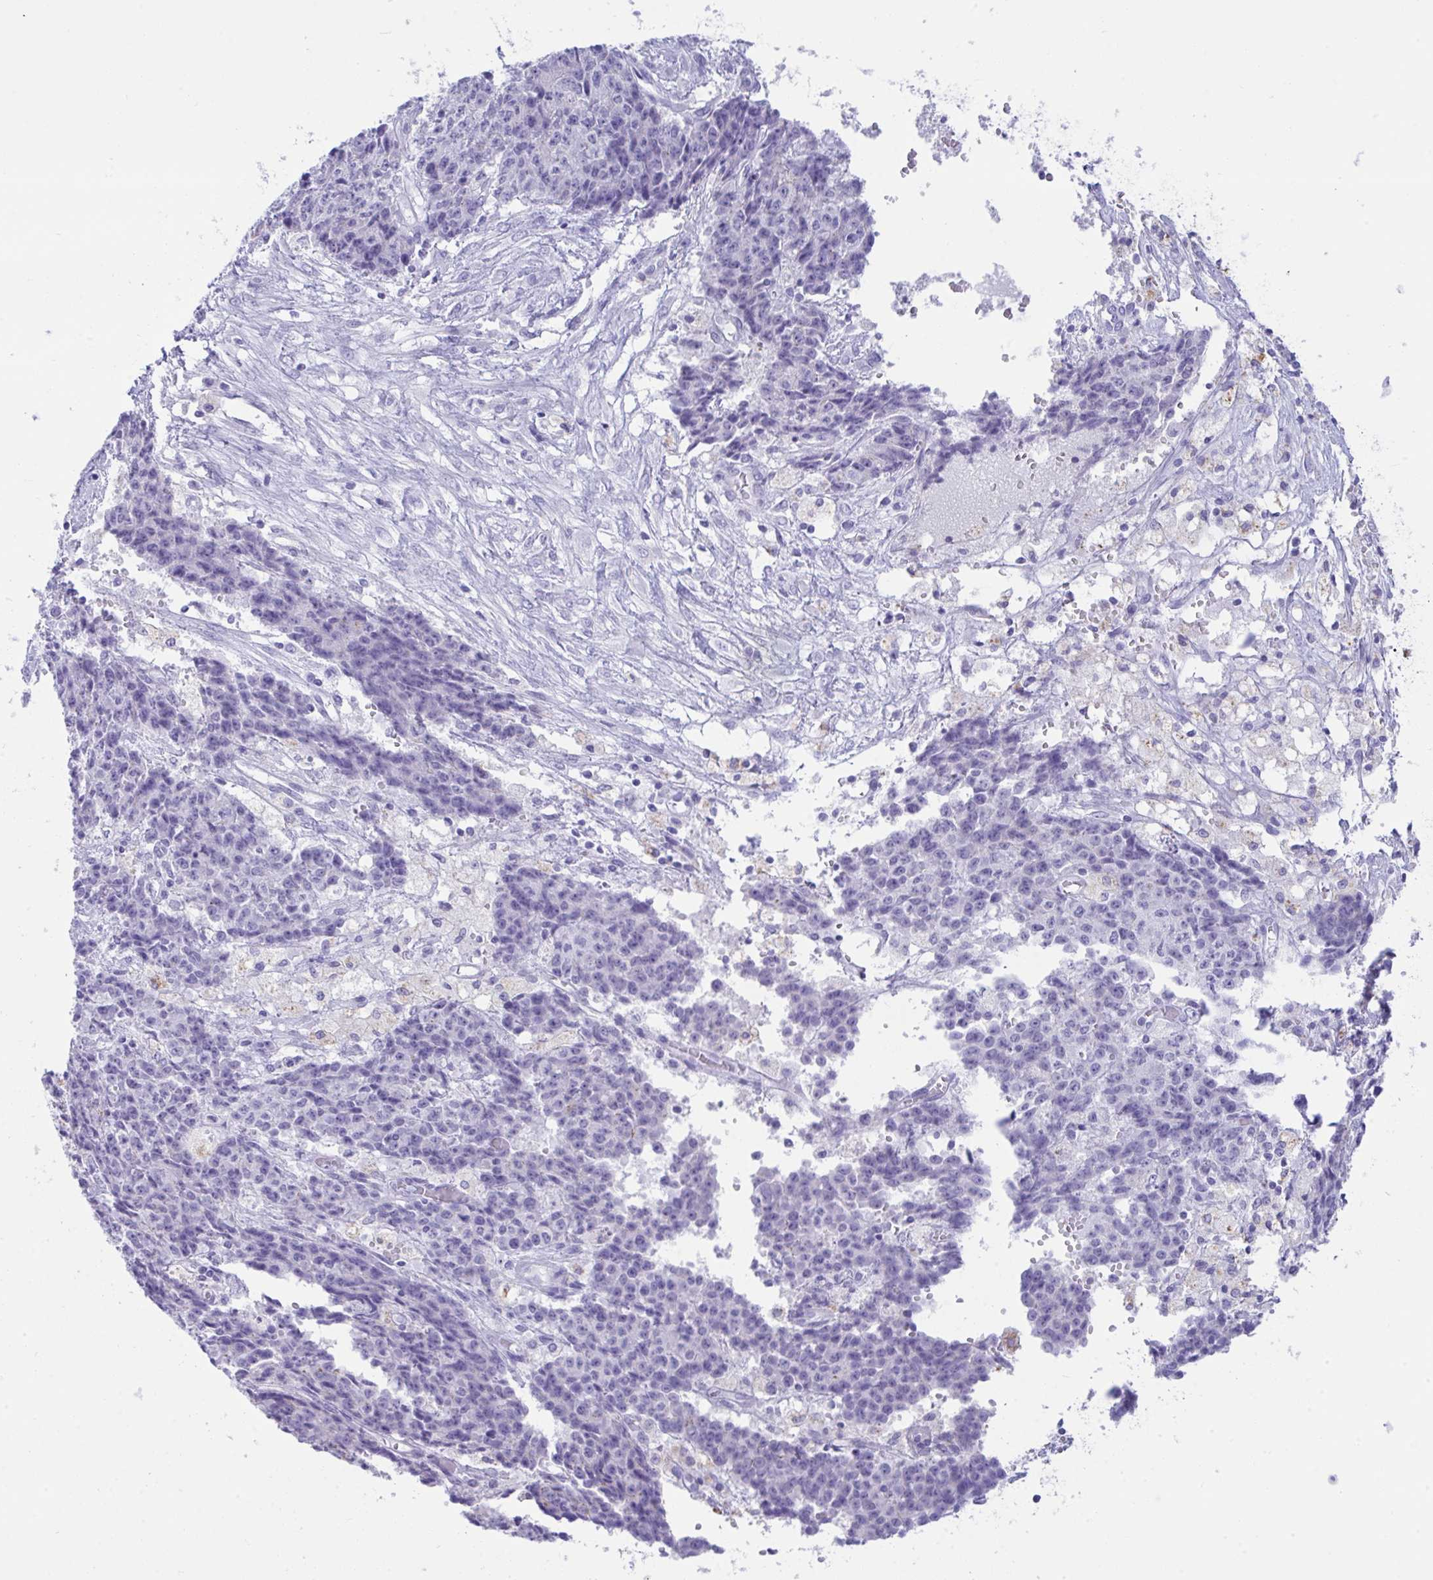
{"staining": {"intensity": "negative", "quantity": "none", "location": "none"}, "tissue": "ovarian cancer", "cell_type": "Tumor cells", "image_type": "cancer", "snomed": [{"axis": "morphology", "description": "Carcinoma, endometroid"}, {"axis": "topography", "description": "Ovary"}], "caption": "IHC micrograph of neoplastic tissue: human ovarian endometroid carcinoma stained with DAB (3,3'-diaminobenzidine) reveals no significant protein staining in tumor cells.", "gene": "GLB1L2", "patient": {"sex": "female", "age": 42}}